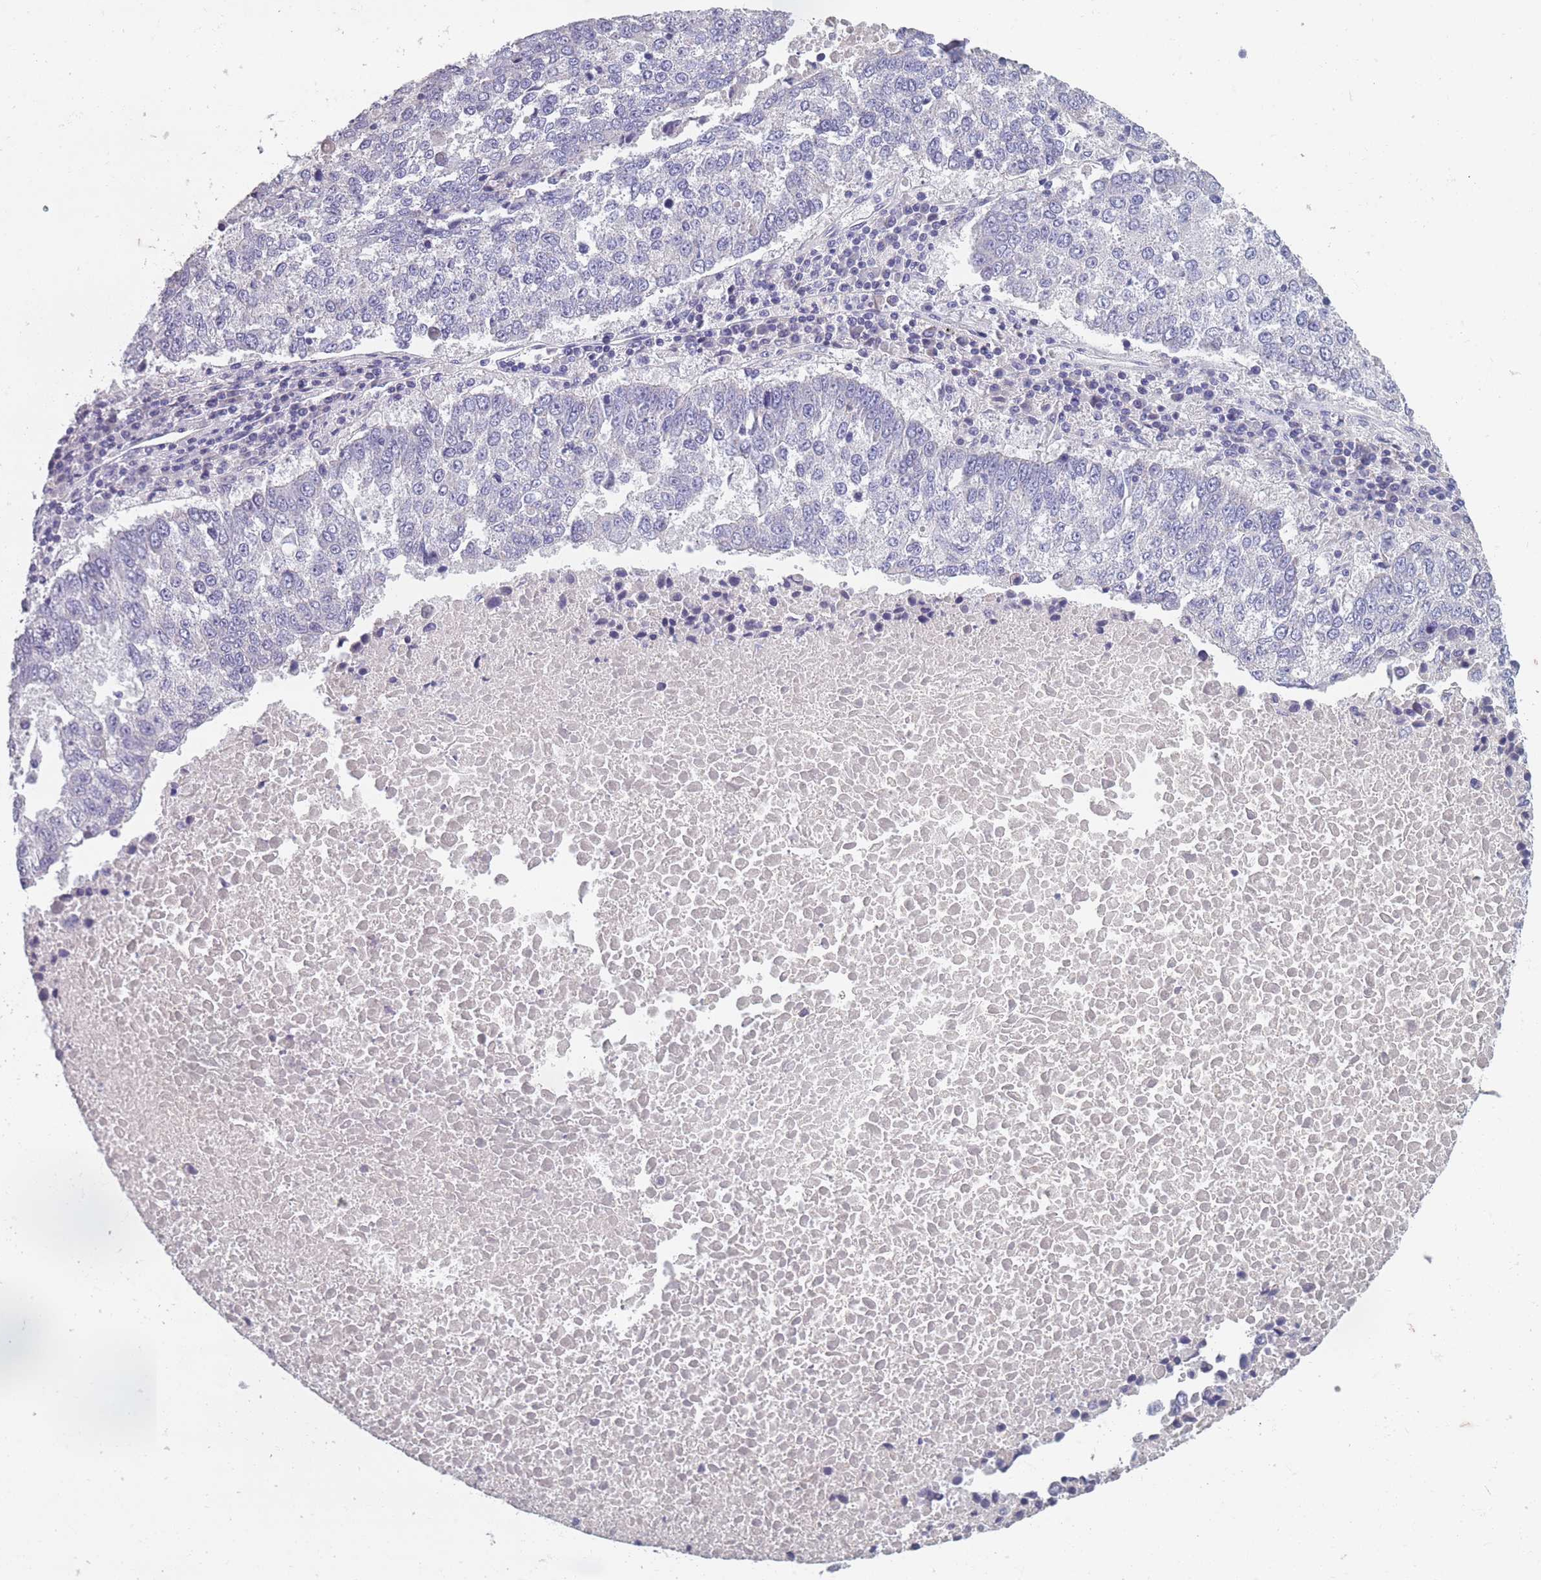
{"staining": {"intensity": "negative", "quantity": "none", "location": "none"}, "tissue": "lung cancer", "cell_type": "Tumor cells", "image_type": "cancer", "snomed": [{"axis": "morphology", "description": "Squamous cell carcinoma, NOS"}, {"axis": "topography", "description": "Lung"}], "caption": "DAB immunohistochemical staining of human lung cancer (squamous cell carcinoma) reveals no significant expression in tumor cells.", "gene": "OR4C5", "patient": {"sex": "male", "age": 73}}